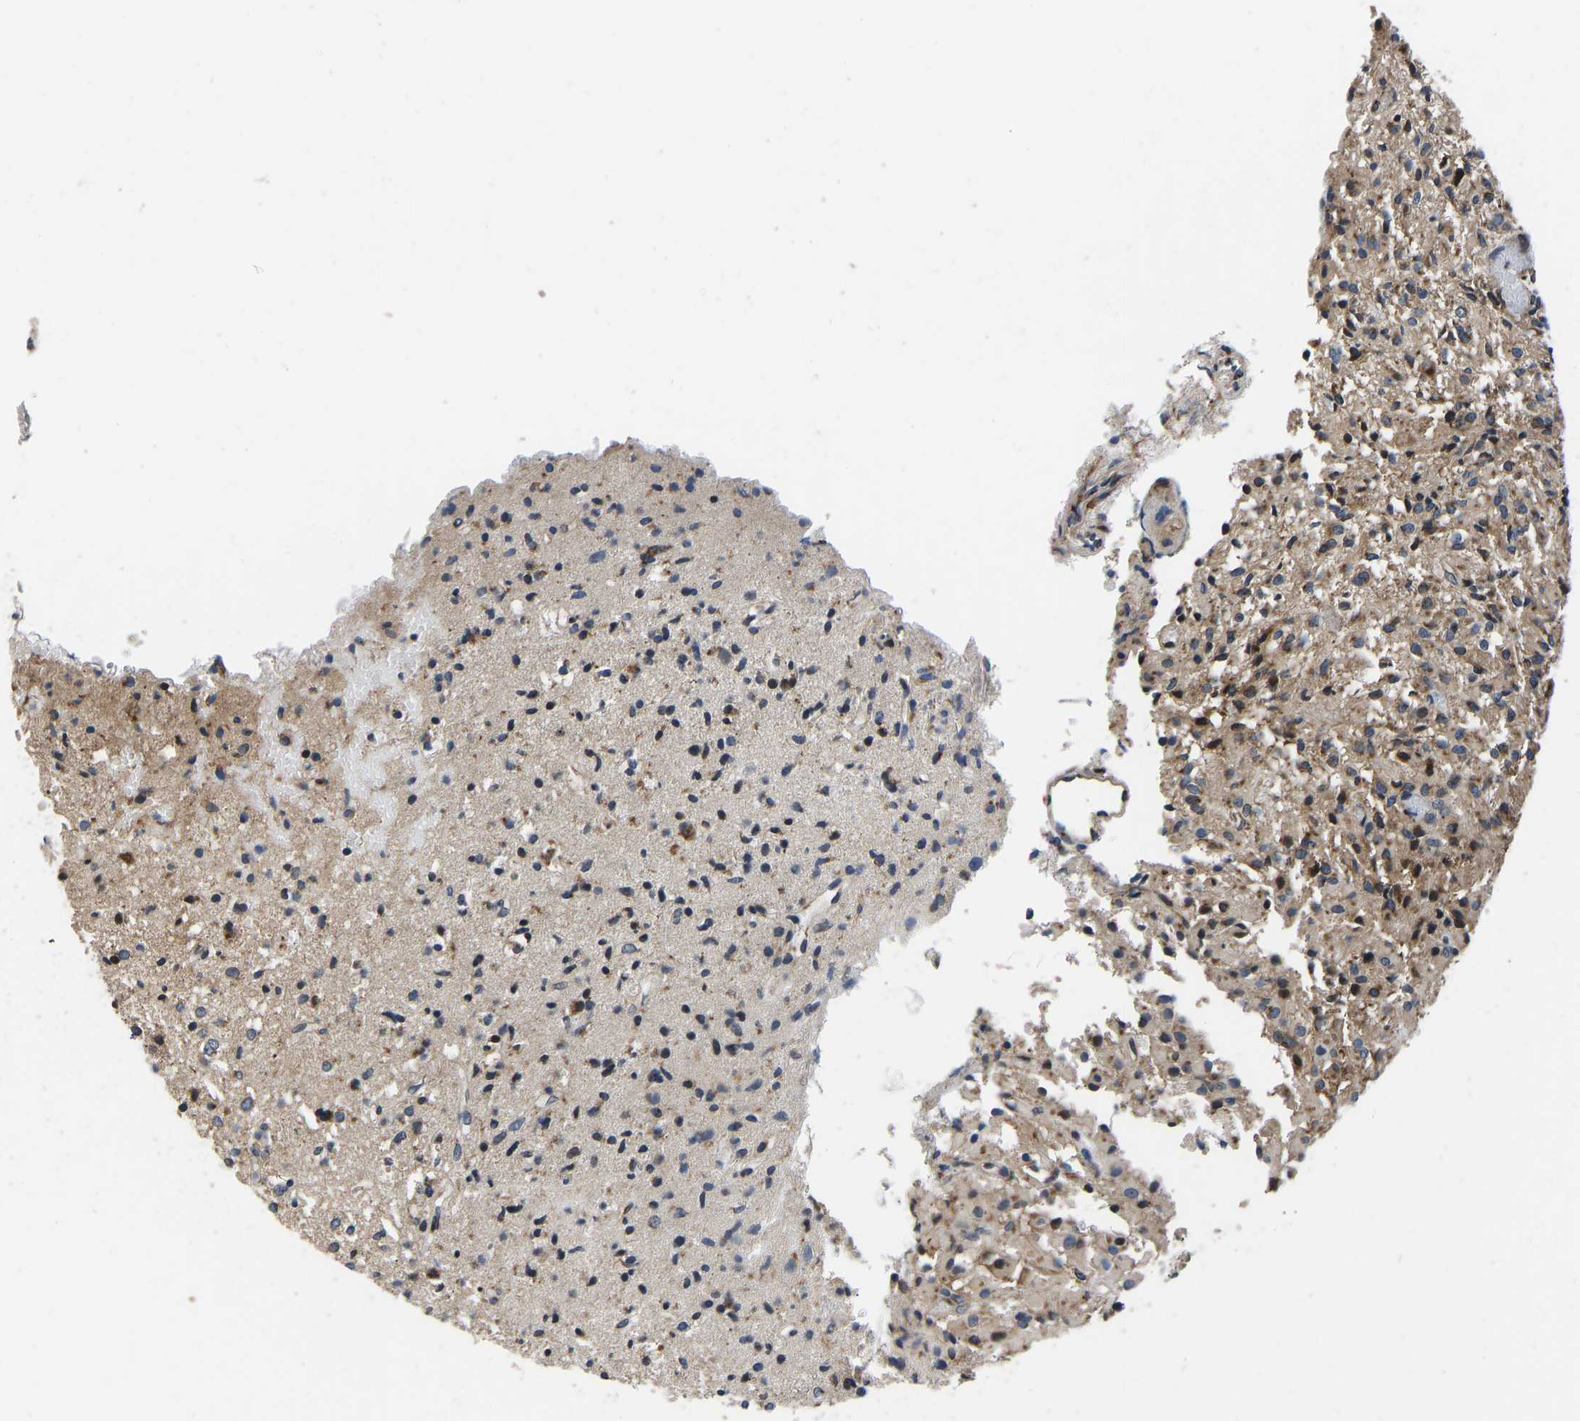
{"staining": {"intensity": "moderate", "quantity": "25%-75%", "location": "cytoplasmic/membranous"}, "tissue": "glioma", "cell_type": "Tumor cells", "image_type": "cancer", "snomed": [{"axis": "morphology", "description": "Glioma, malignant, High grade"}, {"axis": "topography", "description": "Brain"}], "caption": "Tumor cells demonstrate moderate cytoplasmic/membranous staining in approximately 25%-75% of cells in malignant glioma (high-grade).", "gene": "RABAC1", "patient": {"sex": "female", "age": 59}}